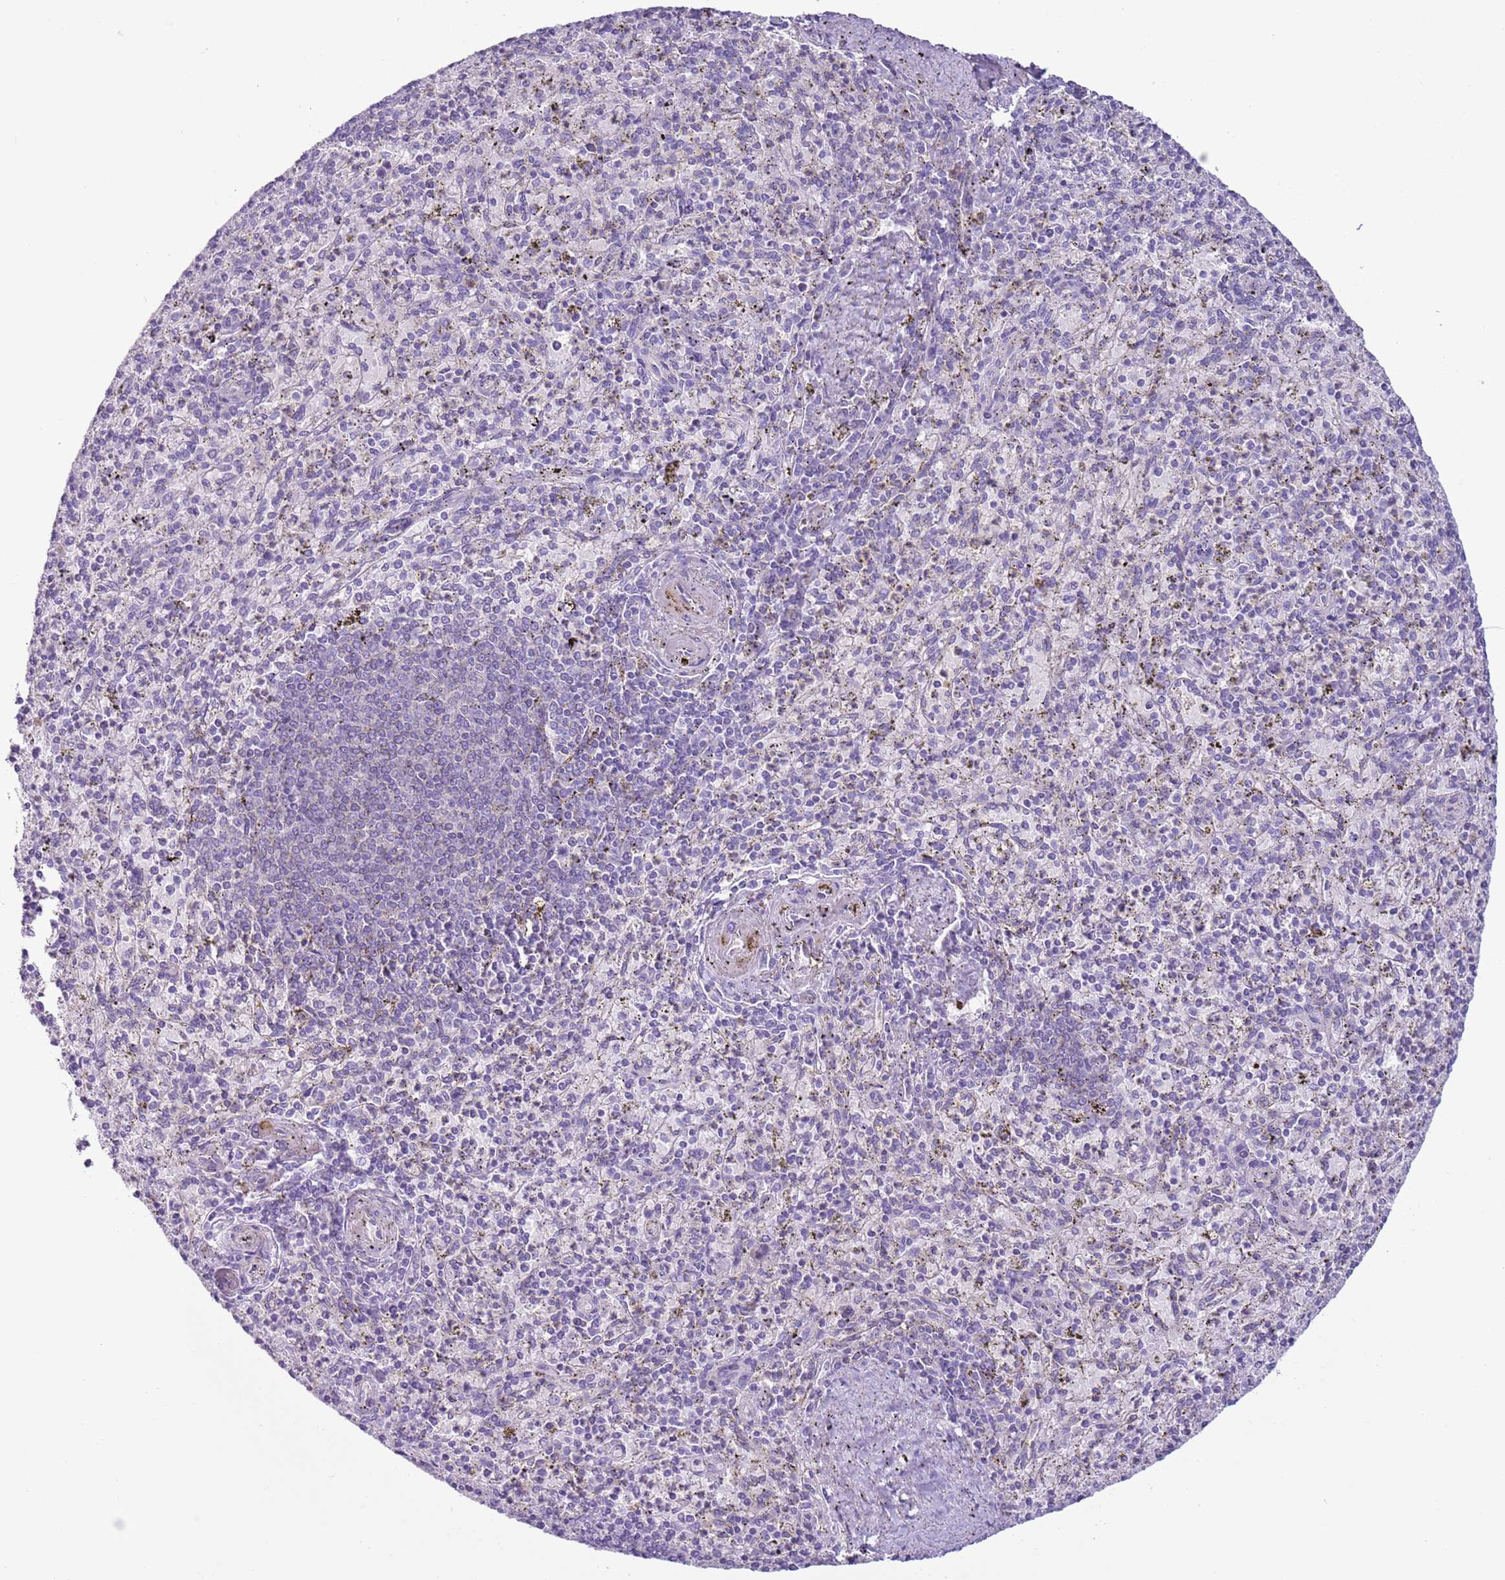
{"staining": {"intensity": "negative", "quantity": "none", "location": "none"}, "tissue": "spleen", "cell_type": "Cells in red pulp", "image_type": "normal", "snomed": [{"axis": "morphology", "description": "Normal tissue, NOS"}, {"axis": "topography", "description": "Spleen"}], "caption": "Human spleen stained for a protein using immunohistochemistry demonstrates no expression in cells in red pulp.", "gene": "NPAP1", "patient": {"sex": "male", "age": 72}}